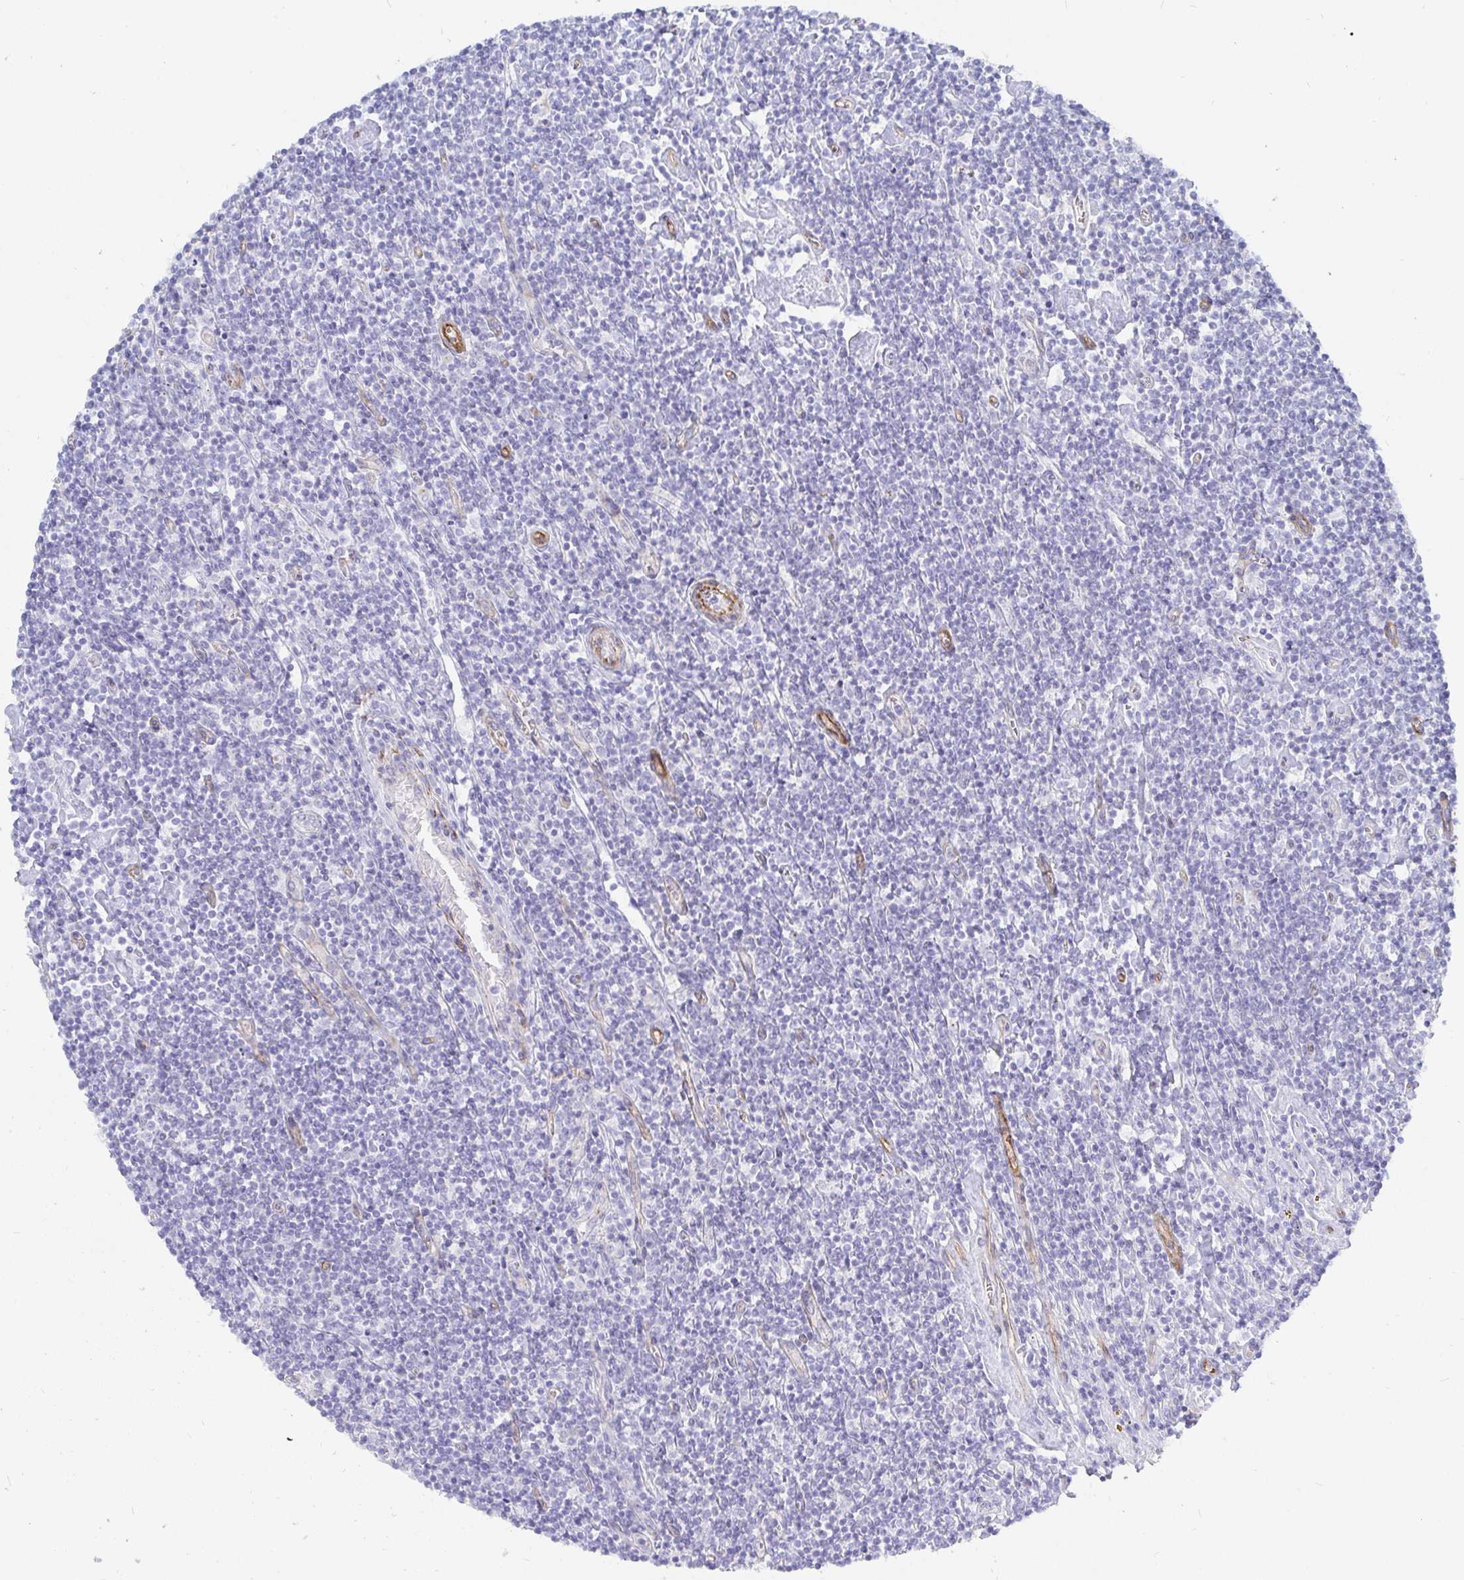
{"staining": {"intensity": "negative", "quantity": "none", "location": "none"}, "tissue": "lymphoma", "cell_type": "Tumor cells", "image_type": "cancer", "snomed": [{"axis": "morphology", "description": "Hodgkin's disease, NOS"}, {"axis": "topography", "description": "Lymph node"}], "caption": "Lymphoma was stained to show a protein in brown. There is no significant expression in tumor cells. (DAB (3,3'-diaminobenzidine) immunohistochemistry (IHC), high magnification).", "gene": "COX16", "patient": {"sex": "male", "age": 40}}